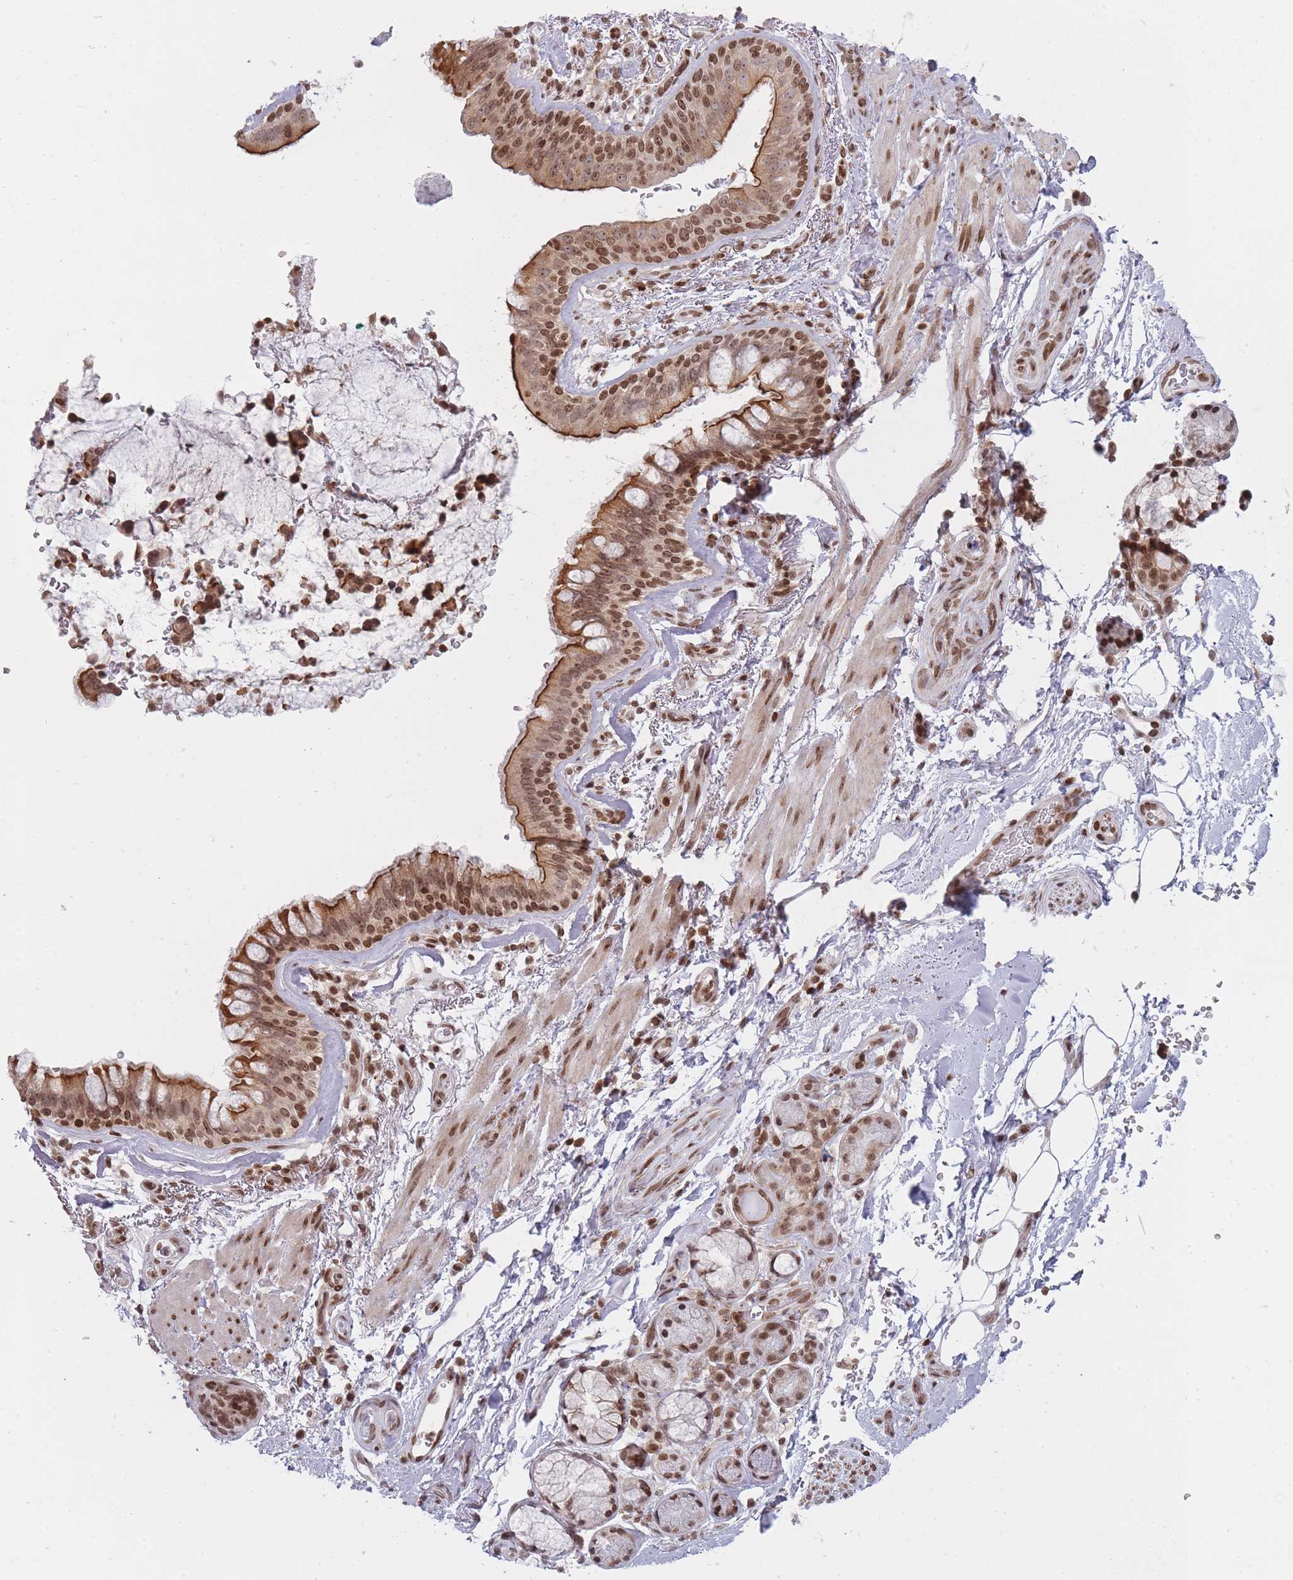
{"staining": {"intensity": "moderate", "quantity": "<25%", "location": "nuclear"}, "tissue": "adipose tissue", "cell_type": "Adipocytes", "image_type": "normal", "snomed": [{"axis": "morphology", "description": "Normal tissue, NOS"}, {"axis": "topography", "description": "Cartilage tissue"}, {"axis": "topography", "description": "Bronchus"}], "caption": "Unremarkable adipose tissue demonstrates moderate nuclear positivity in approximately <25% of adipocytes Using DAB (brown) and hematoxylin (blue) stains, captured at high magnification using brightfield microscopy..", "gene": "TMC6", "patient": {"sex": "female", "age": 72}}